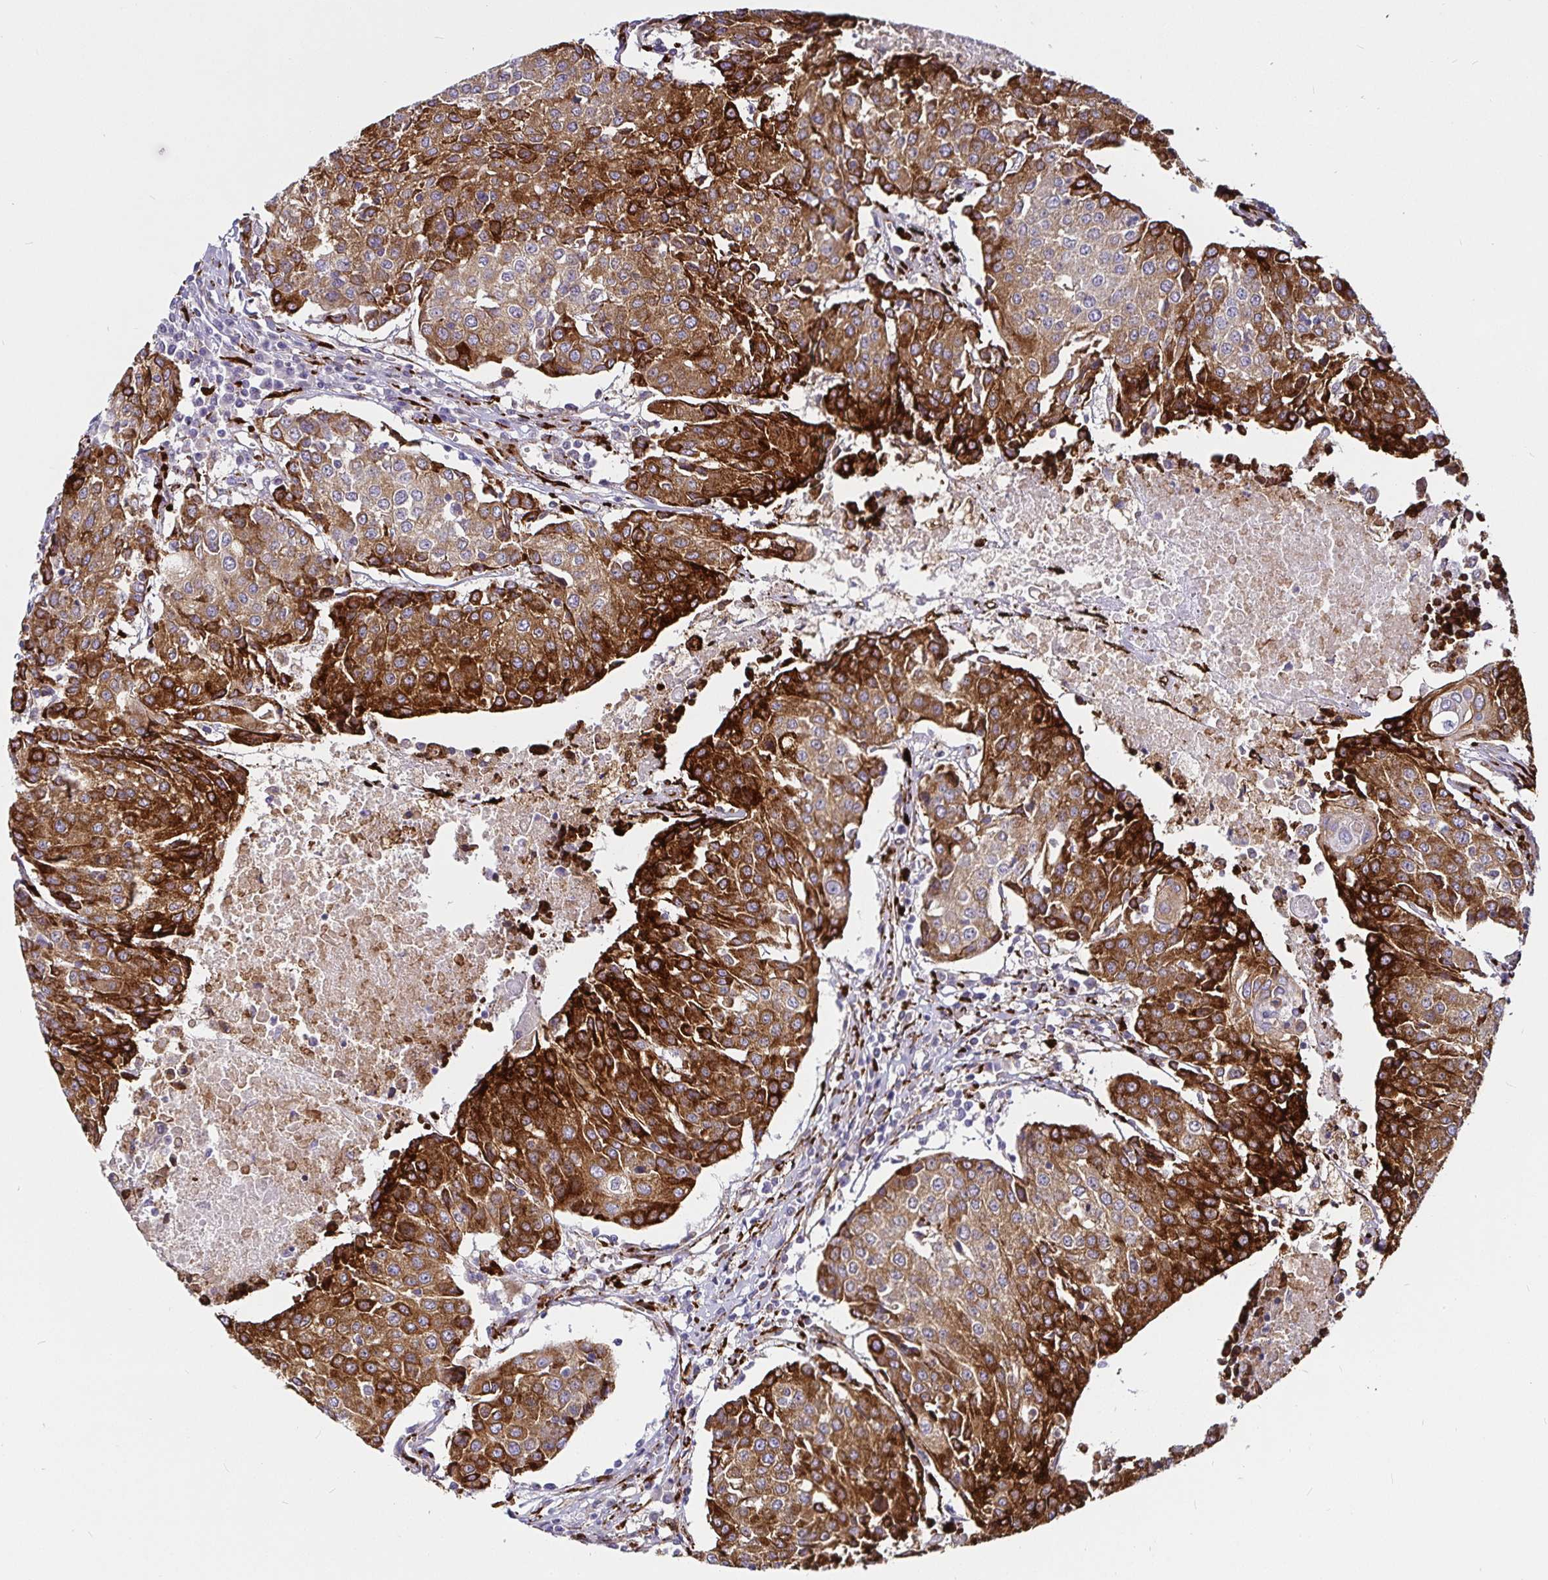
{"staining": {"intensity": "strong", "quantity": ">75%", "location": "cytoplasmic/membranous"}, "tissue": "urothelial cancer", "cell_type": "Tumor cells", "image_type": "cancer", "snomed": [{"axis": "morphology", "description": "Urothelial carcinoma, High grade"}, {"axis": "topography", "description": "Urinary bladder"}], "caption": "DAB (3,3'-diaminobenzidine) immunohistochemical staining of urothelial cancer reveals strong cytoplasmic/membranous protein expression in approximately >75% of tumor cells.", "gene": "P4HA2", "patient": {"sex": "female", "age": 85}}